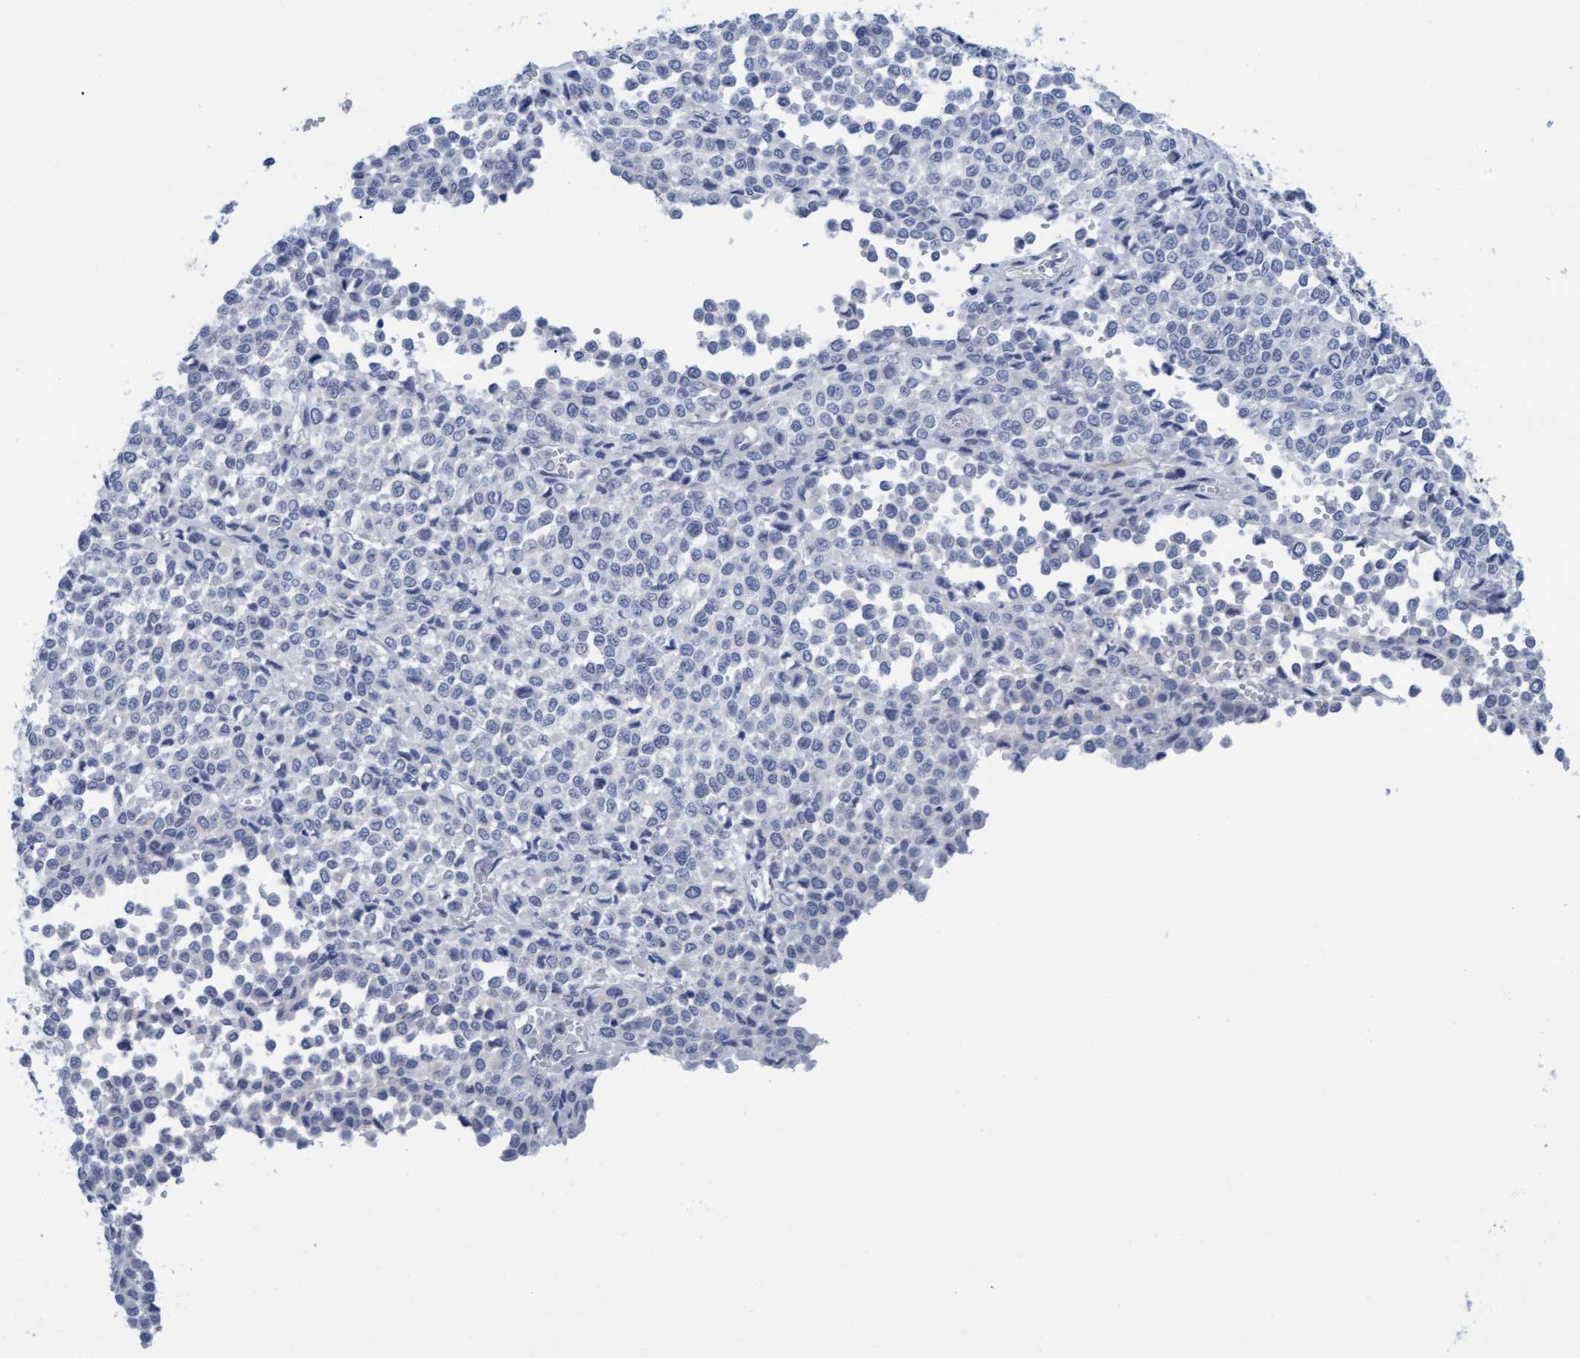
{"staining": {"intensity": "negative", "quantity": "none", "location": "none"}, "tissue": "melanoma", "cell_type": "Tumor cells", "image_type": "cancer", "snomed": [{"axis": "morphology", "description": "Malignant melanoma, Metastatic site"}, {"axis": "topography", "description": "Pancreas"}], "caption": "An image of malignant melanoma (metastatic site) stained for a protein shows no brown staining in tumor cells.", "gene": "SSTR3", "patient": {"sex": "female", "age": 30}}